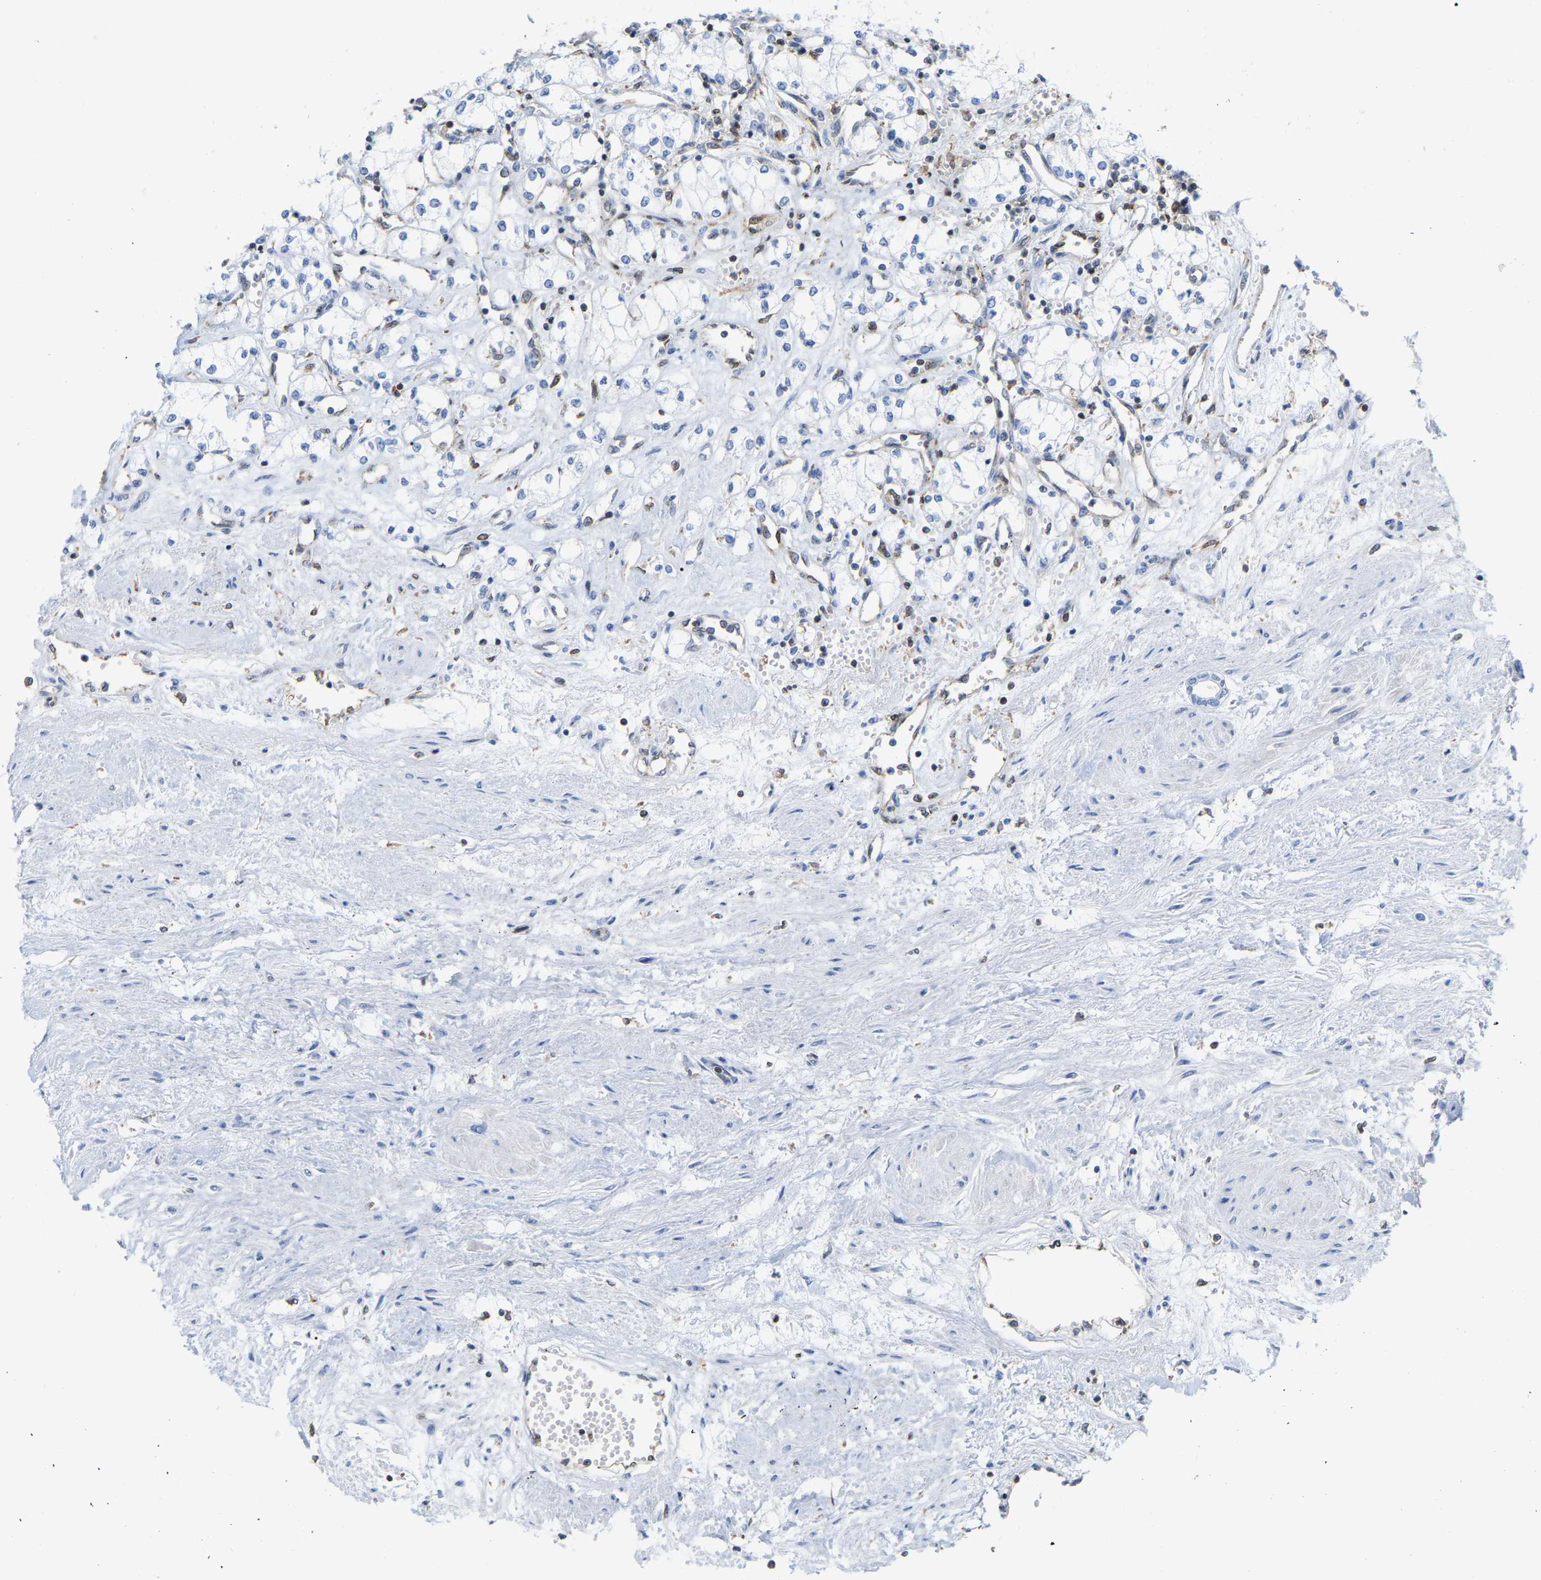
{"staining": {"intensity": "negative", "quantity": "none", "location": "none"}, "tissue": "renal cancer", "cell_type": "Tumor cells", "image_type": "cancer", "snomed": [{"axis": "morphology", "description": "Adenocarcinoma, NOS"}, {"axis": "topography", "description": "Kidney"}], "caption": "This is a histopathology image of immunohistochemistry staining of renal cancer (adenocarcinoma), which shows no expression in tumor cells. (Stains: DAB (3,3'-diaminobenzidine) immunohistochemistry with hematoxylin counter stain, Microscopy: brightfield microscopy at high magnification).", "gene": "GIMAP4", "patient": {"sex": "male", "age": 59}}